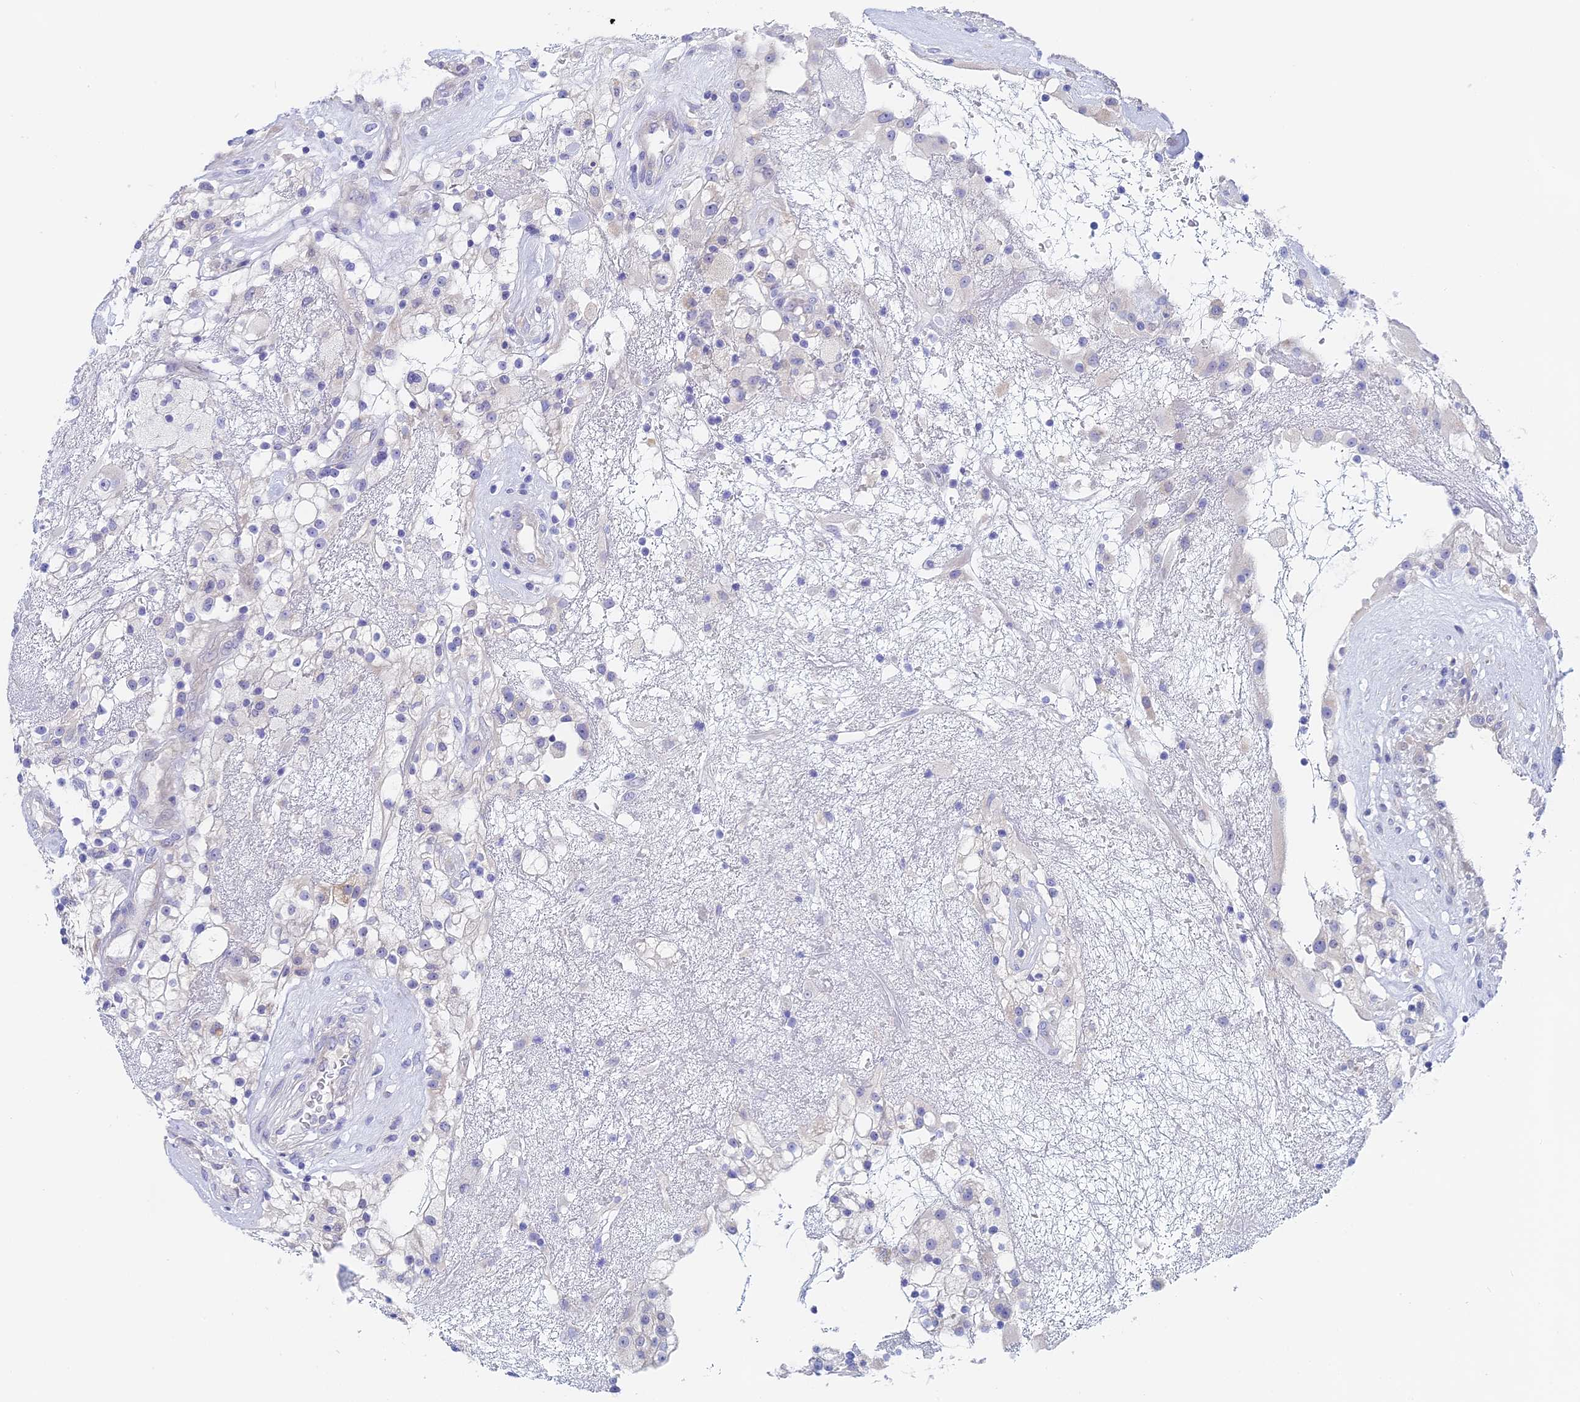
{"staining": {"intensity": "negative", "quantity": "none", "location": "none"}, "tissue": "renal cancer", "cell_type": "Tumor cells", "image_type": "cancer", "snomed": [{"axis": "morphology", "description": "Adenocarcinoma, NOS"}, {"axis": "topography", "description": "Kidney"}], "caption": "This is an immunohistochemistry photomicrograph of adenocarcinoma (renal). There is no expression in tumor cells.", "gene": "GLB1L", "patient": {"sex": "female", "age": 52}}